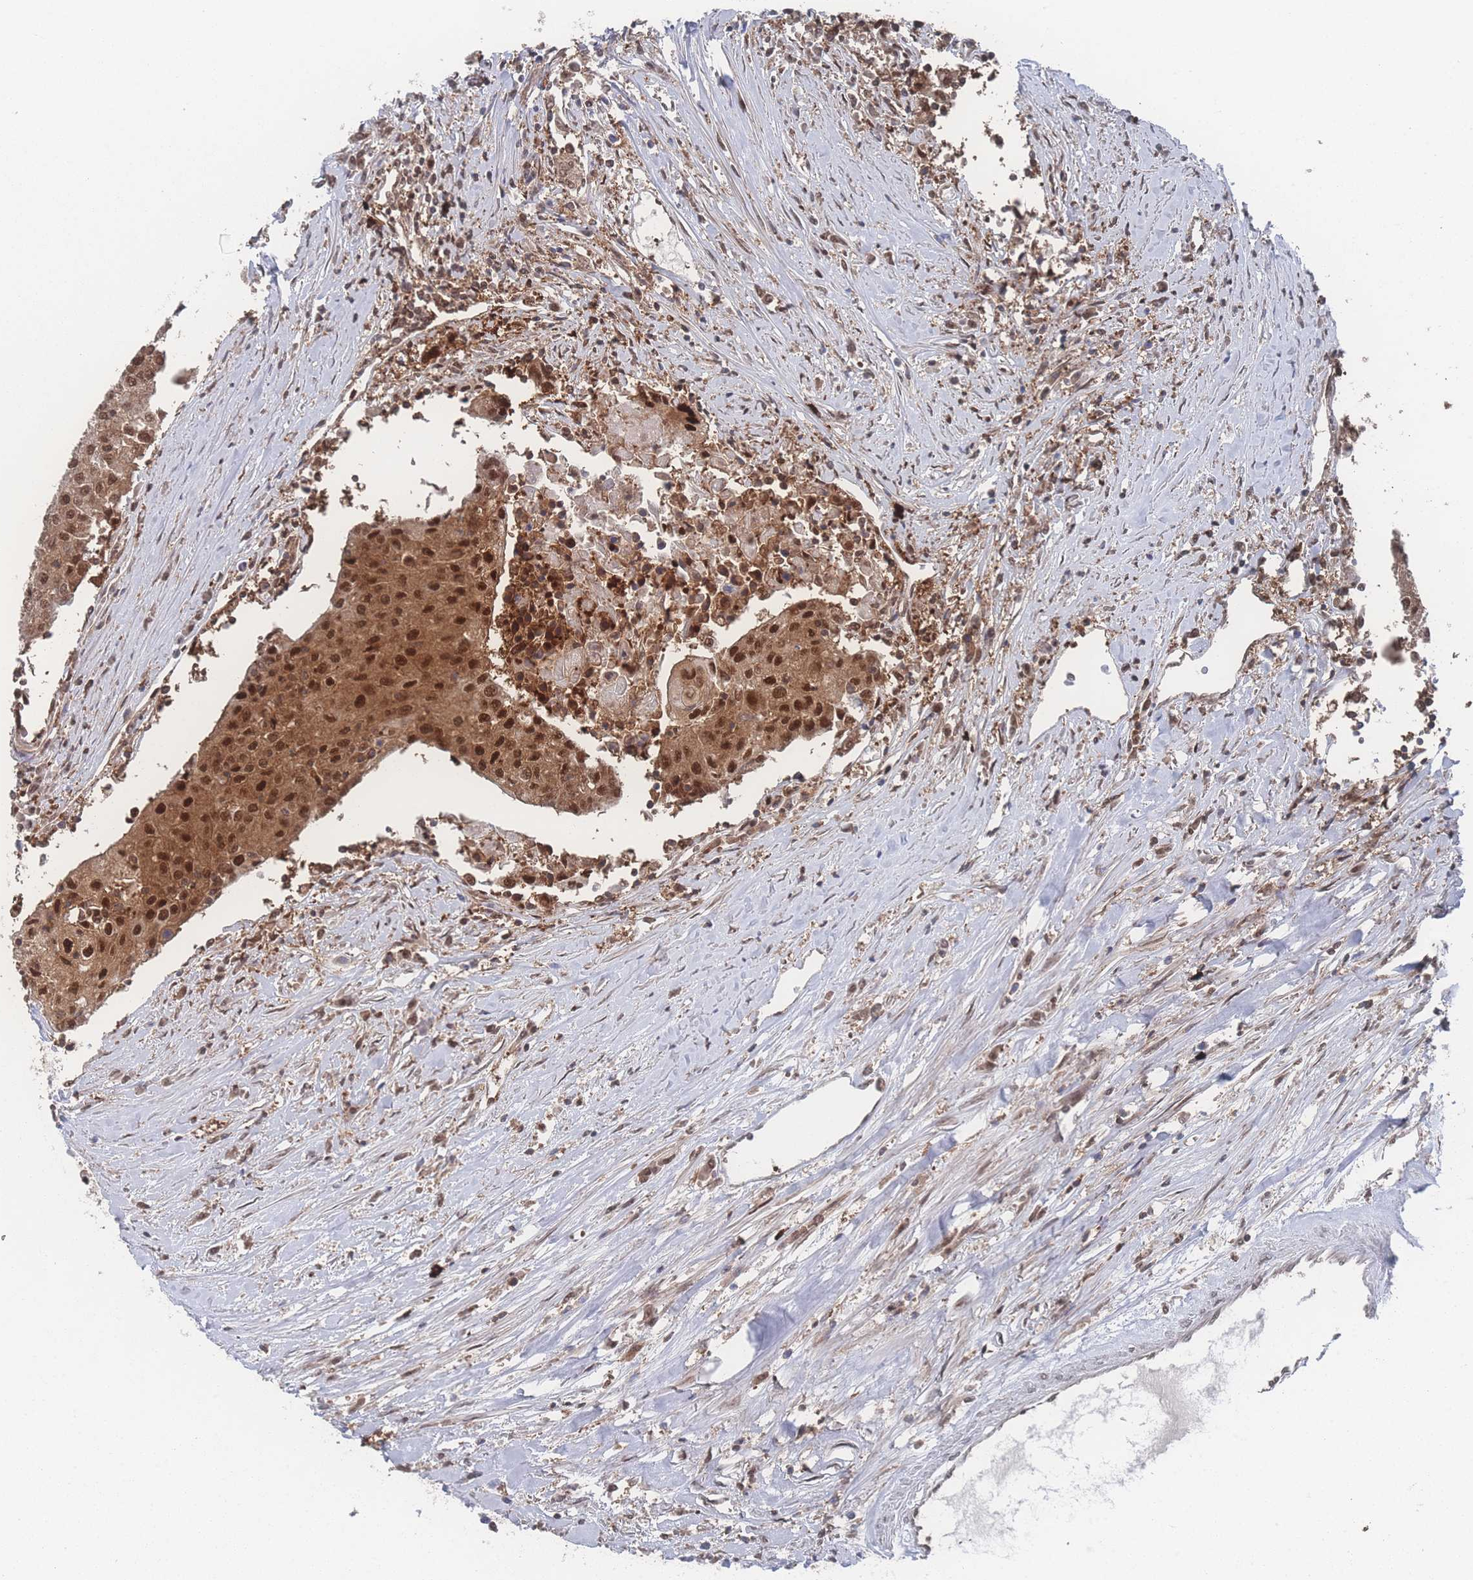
{"staining": {"intensity": "strong", "quantity": ">75%", "location": "cytoplasmic/membranous,nuclear"}, "tissue": "urothelial cancer", "cell_type": "Tumor cells", "image_type": "cancer", "snomed": [{"axis": "morphology", "description": "Urothelial carcinoma, High grade"}, {"axis": "topography", "description": "Urinary bladder"}], "caption": "Immunohistochemistry (IHC) micrograph of urothelial cancer stained for a protein (brown), which exhibits high levels of strong cytoplasmic/membranous and nuclear positivity in approximately >75% of tumor cells.", "gene": "PSMA1", "patient": {"sex": "female", "age": 85}}